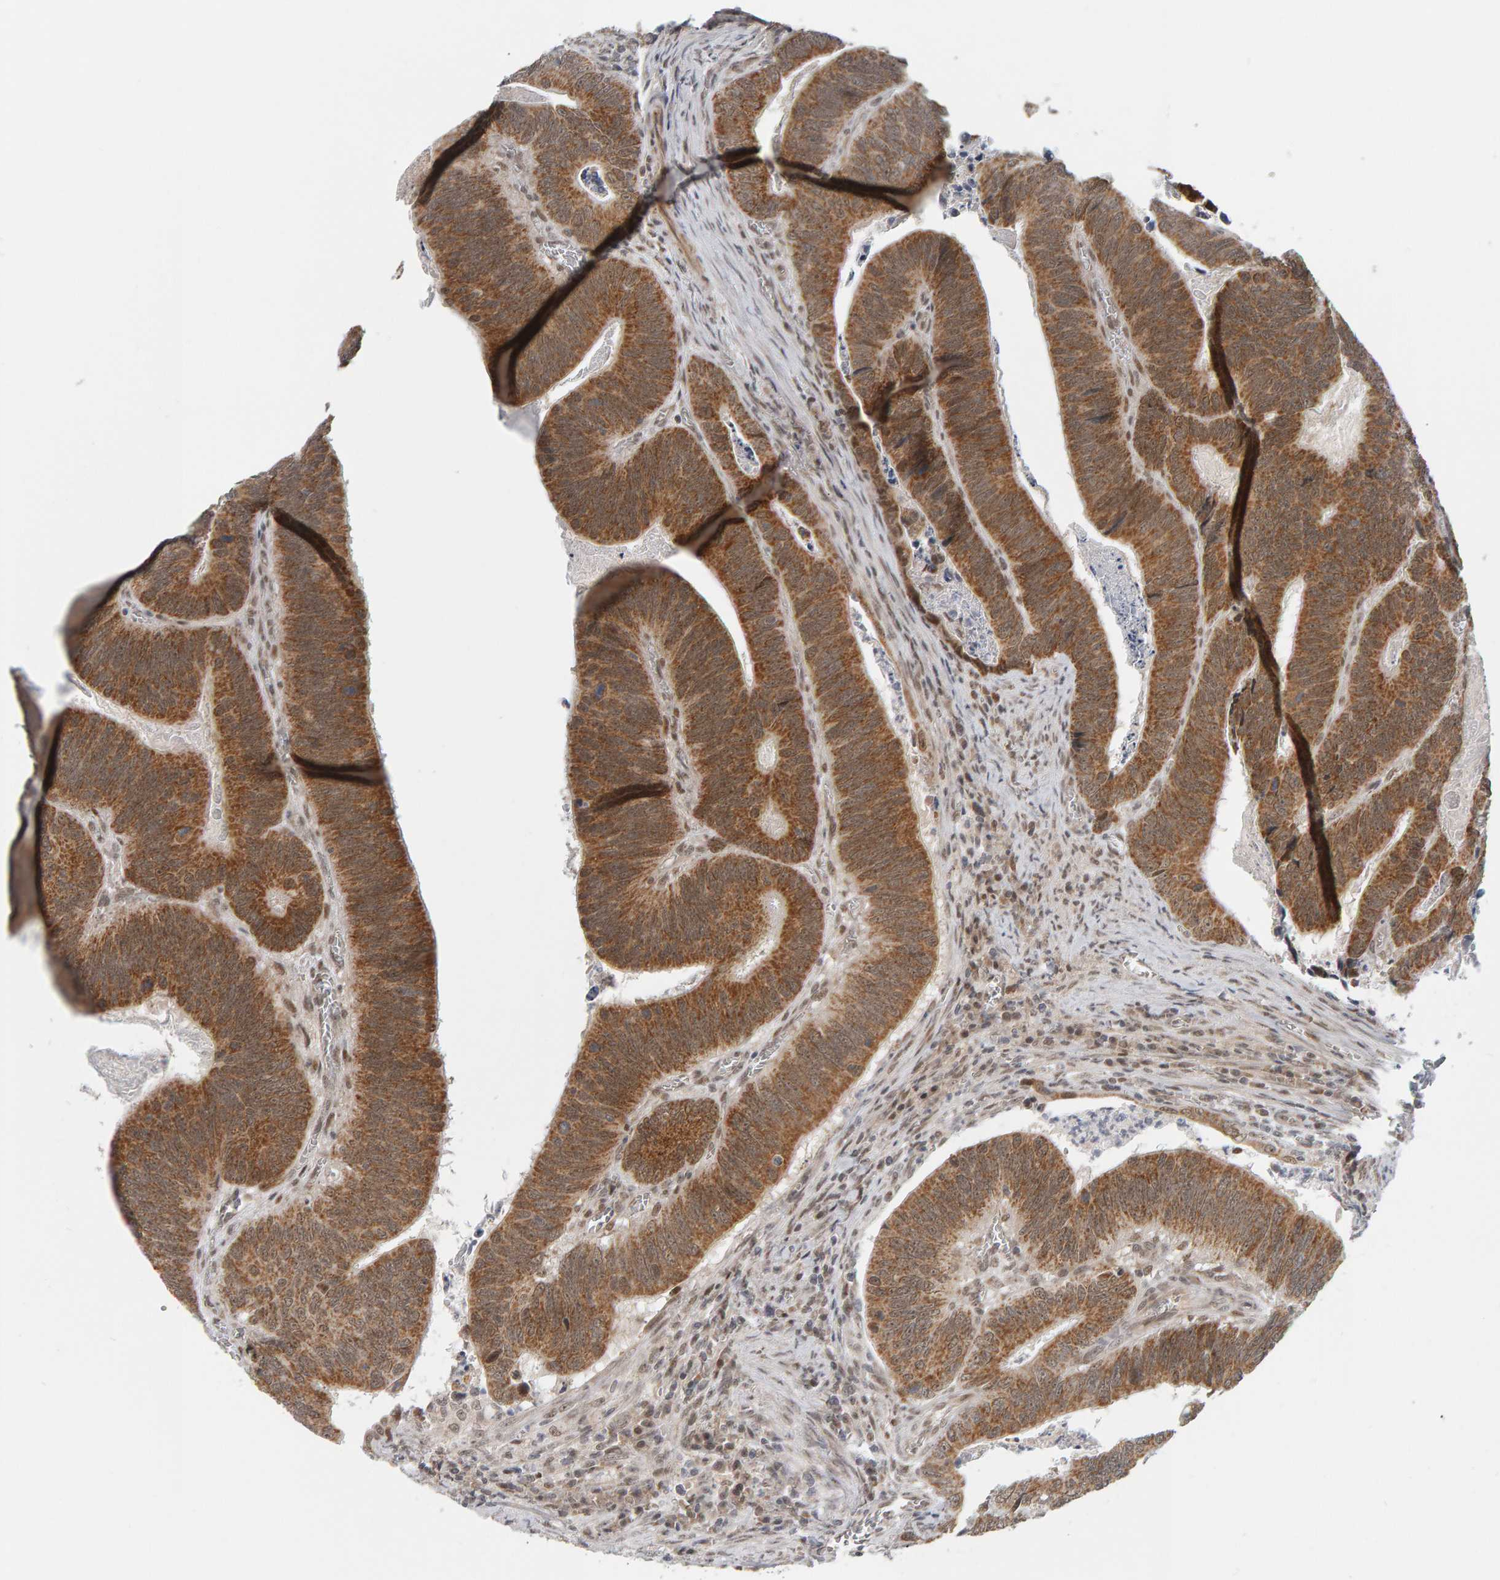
{"staining": {"intensity": "moderate", "quantity": ">75%", "location": "cytoplasmic/membranous"}, "tissue": "colorectal cancer", "cell_type": "Tumor cells", "image_type": "cancer", "snomed": [{"axis": "morphology", "description": "Inflammation, NOS"}, {"axis": "morphology", "description": "Adenocarcinoma, NOS"}, {"axis": "topography", "description": "Colon"}], "caption": "Colorectal cancer tissue demonstrates moderate cytoplasmic/membranous positivity in approximately >75% of tumor cells, visualized by immunohistochemistry.", "gene": "DAP3", "patient": {"sex": "male", "age": 72}}